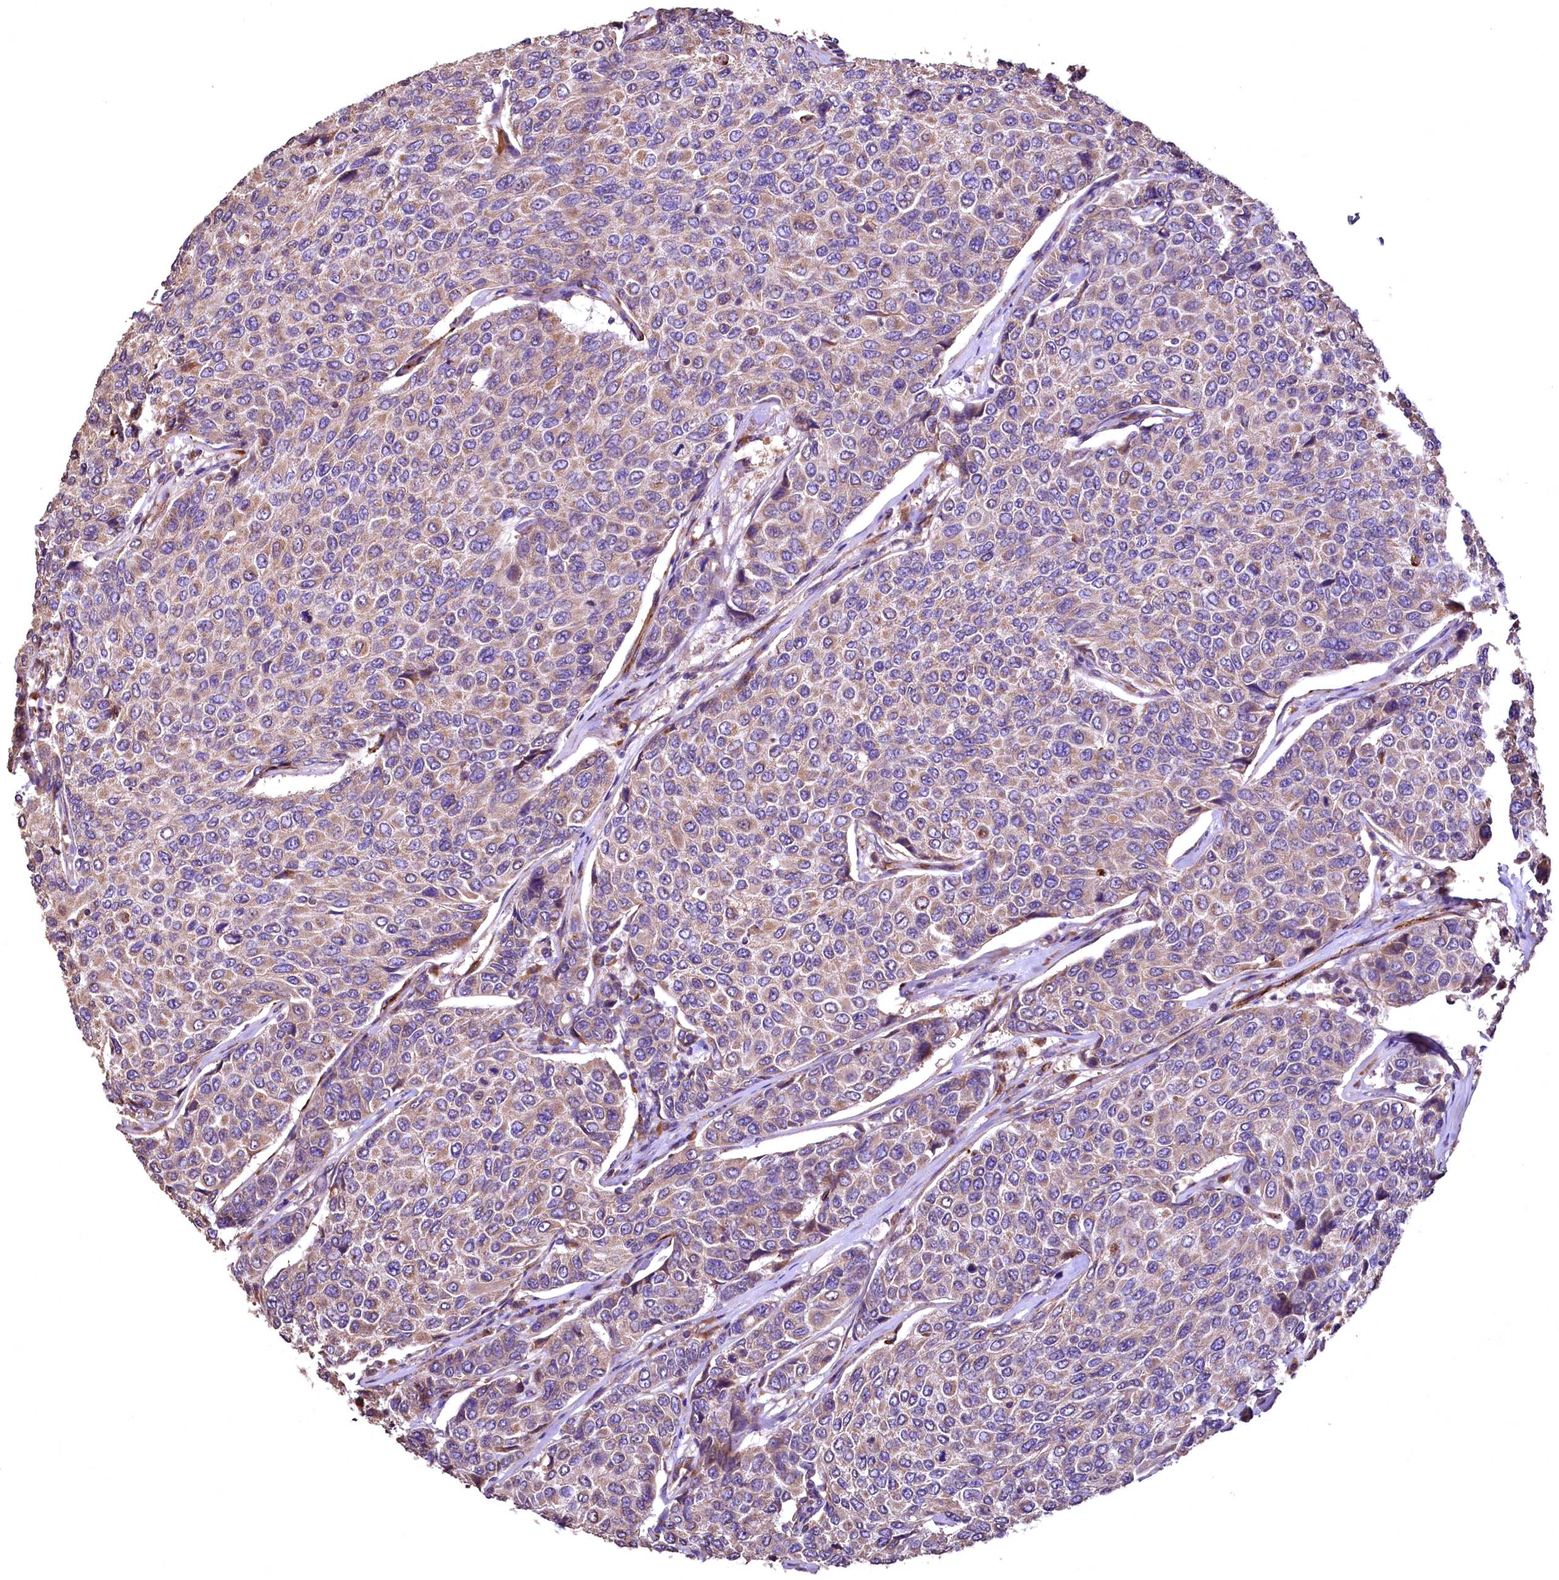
{"staining": {"intensity": "weak", "quantity": ">75%", "location": "cytoplasmic/membranous"}, "tissue": "breast cancer", "cell_type": "Tumor cells", "image_type": "cancer", "snomed": [{"axis": "morphology", "description": "Duct carcinoma"}, {"axis": "topography", "description": "Breast"}], "caption": "A micrograph of human breast cancer stained for a protein reveals weak cytoplasmic/membranous brown staining in tumor cells.", "gene": "RASSF1", "patient": {"sex": "female", "age": 55}}